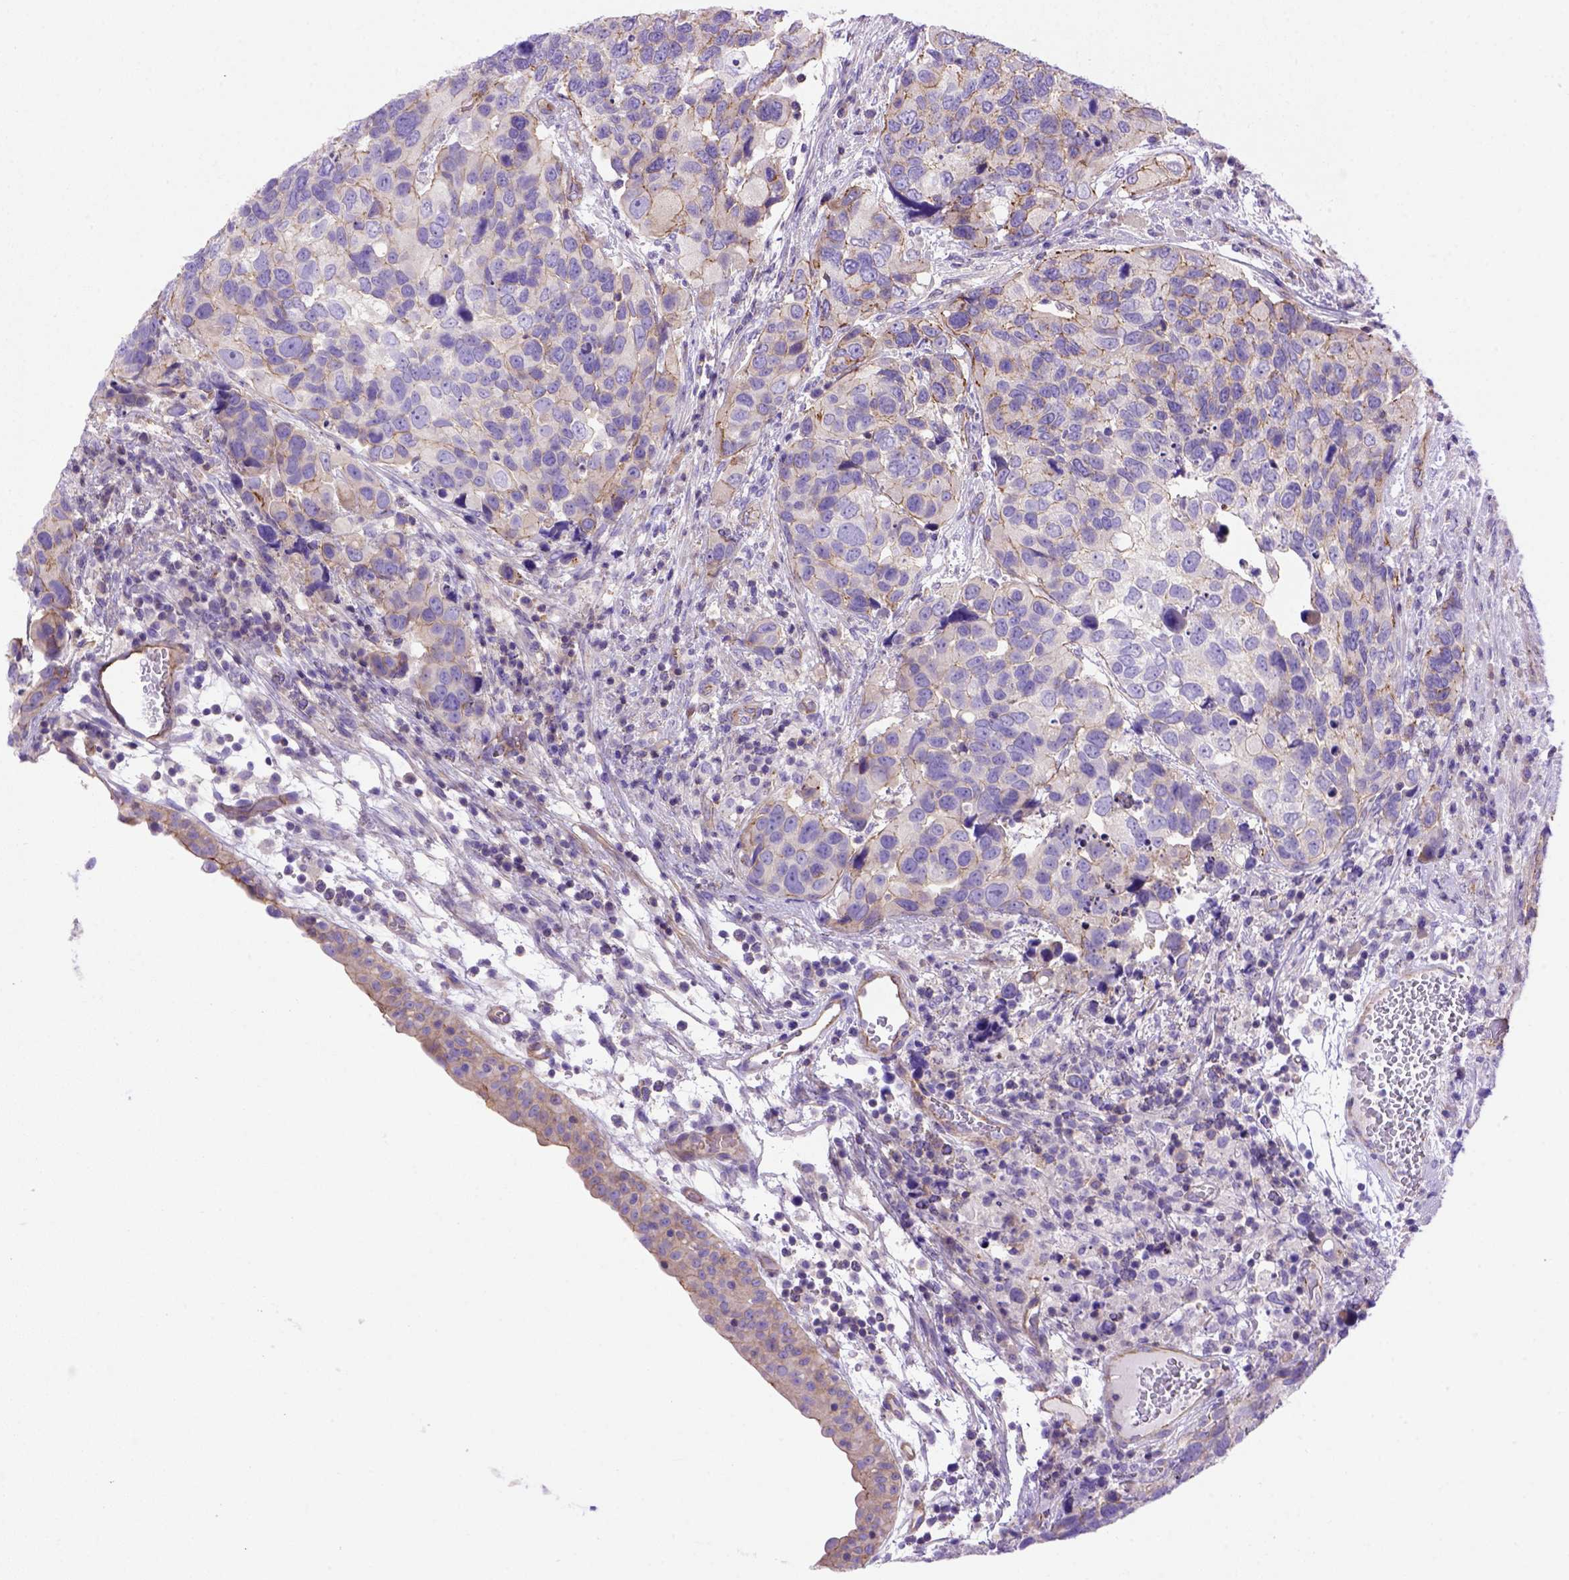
{"staining": {"intensity": "moderate", "quantity": "25%-75%", "location": "cytoplasmic/membranous"}, "tissue": "urothelial cancer", "cell_type": "Tumor cells", "image_type": "cancer", "snomed": [{"axis": "morphology", "description": "Urothelial carcinoma, High grade"}, {"axis": "topography", "description": "Urinary bladder"}], "caption": "Immunohistochemical staining of human high-grade urothelial carcinoma displays moderate cytoplasmic/membranous protein expression in approximately 25%-75% of tumor cells. Immunohistochemistry stains the protein of interest in brown and the nuclei are stained blue.", "gene": "PEX12", "patient": {"sex": "male", "age": 60}}